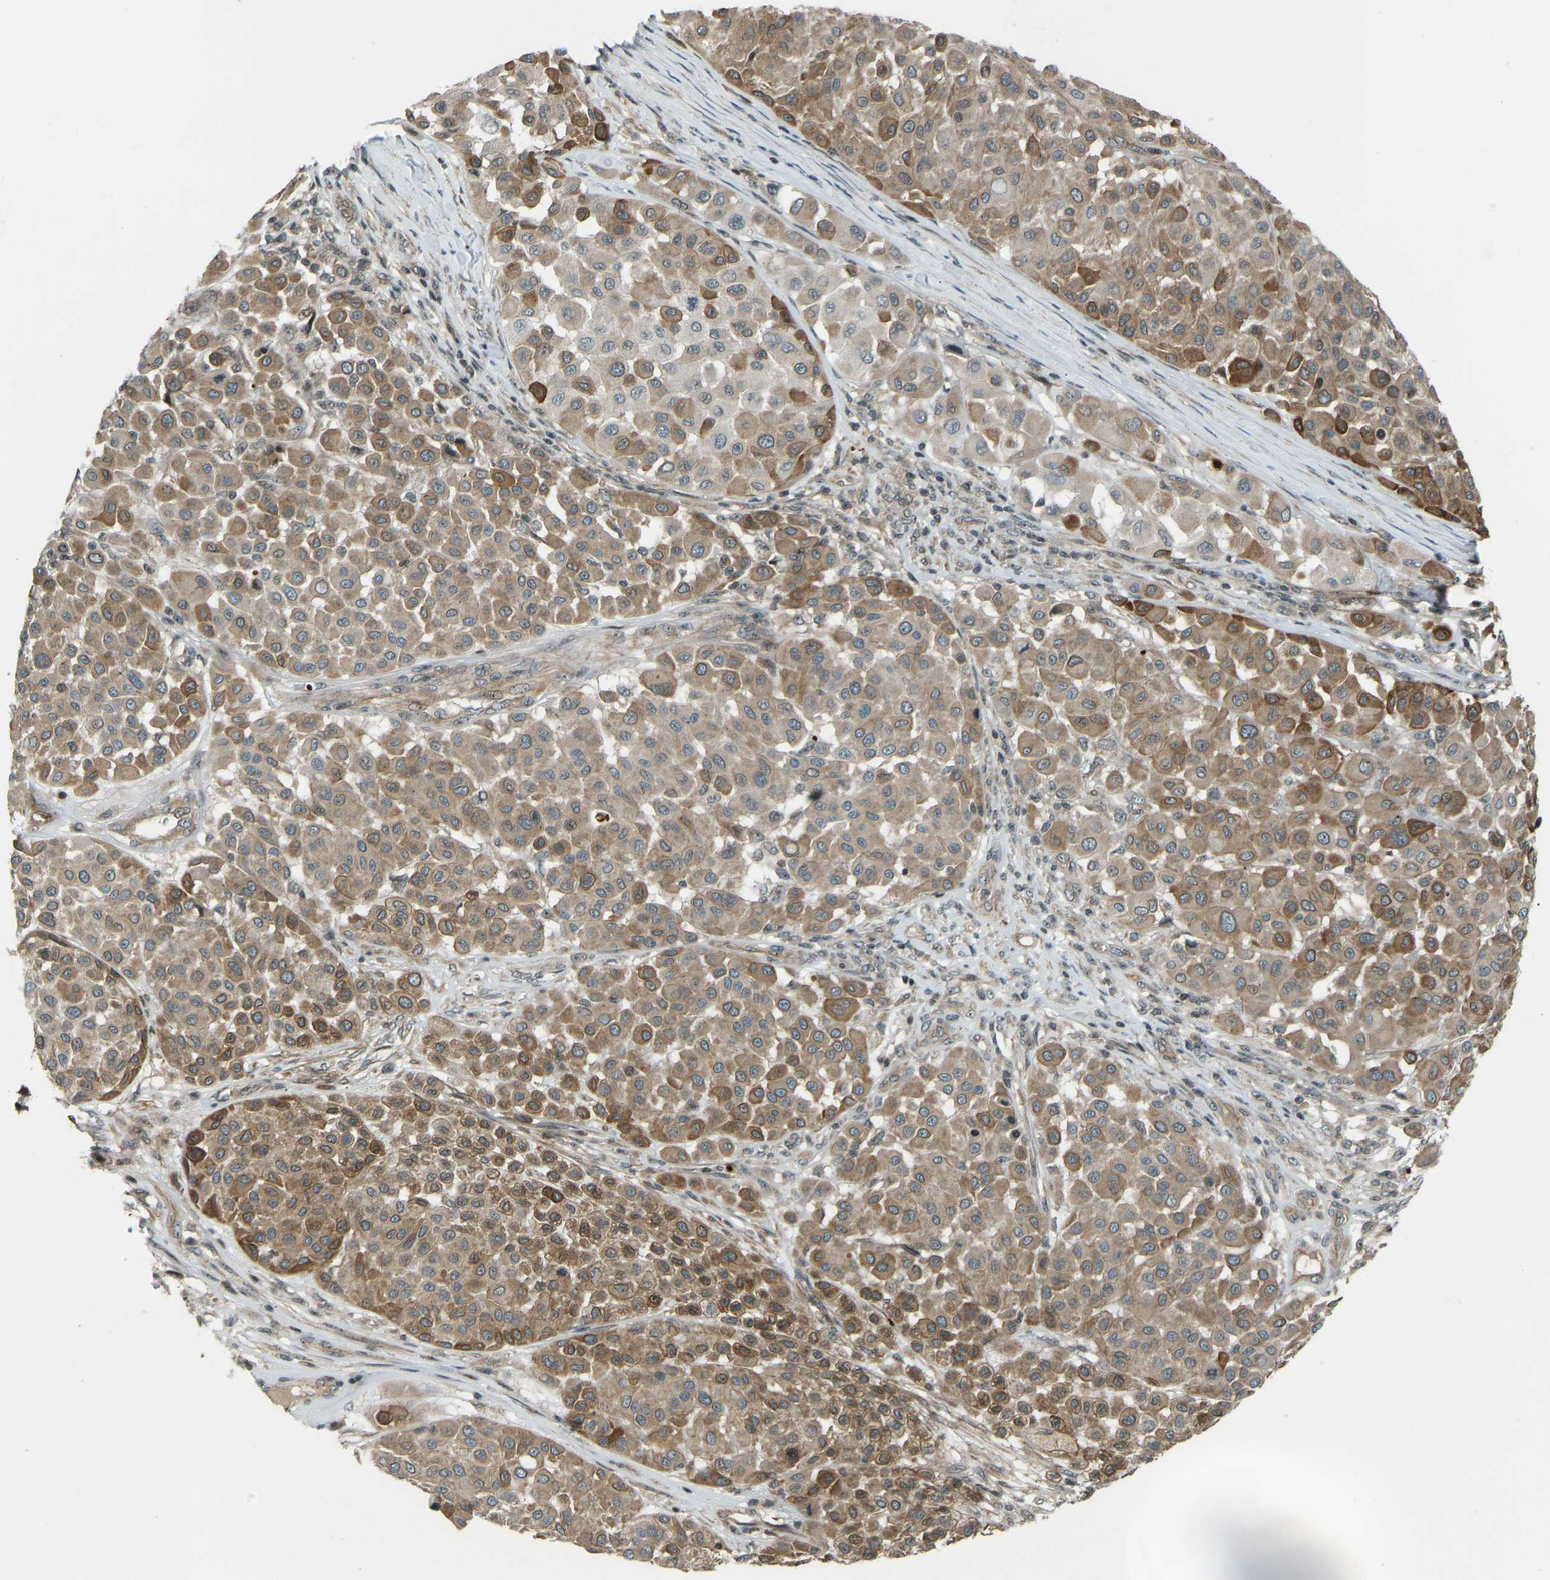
{"staining": {"intensity": "moderate", "quantity": ">75%", "location": "cytoplasmic/membranous"}, "tissue": "melanoma", "cell_type": "Tumor cells", "image_type": "cancer", "snomed": [{"axis": "morphology", "description": "Malignant melanoma, Metastatic site"}, {"axis": "topography", "description": "Soft tissue"}], "caption": "This micrograph demonstrates immunohistochemistry staining of melanoma, with medium moderate cytoplasmic/membranous positivity in approximately >75% of tumor cells.", "gene": "SVOPL", "patient": {"sex": "male", "age": 41}}